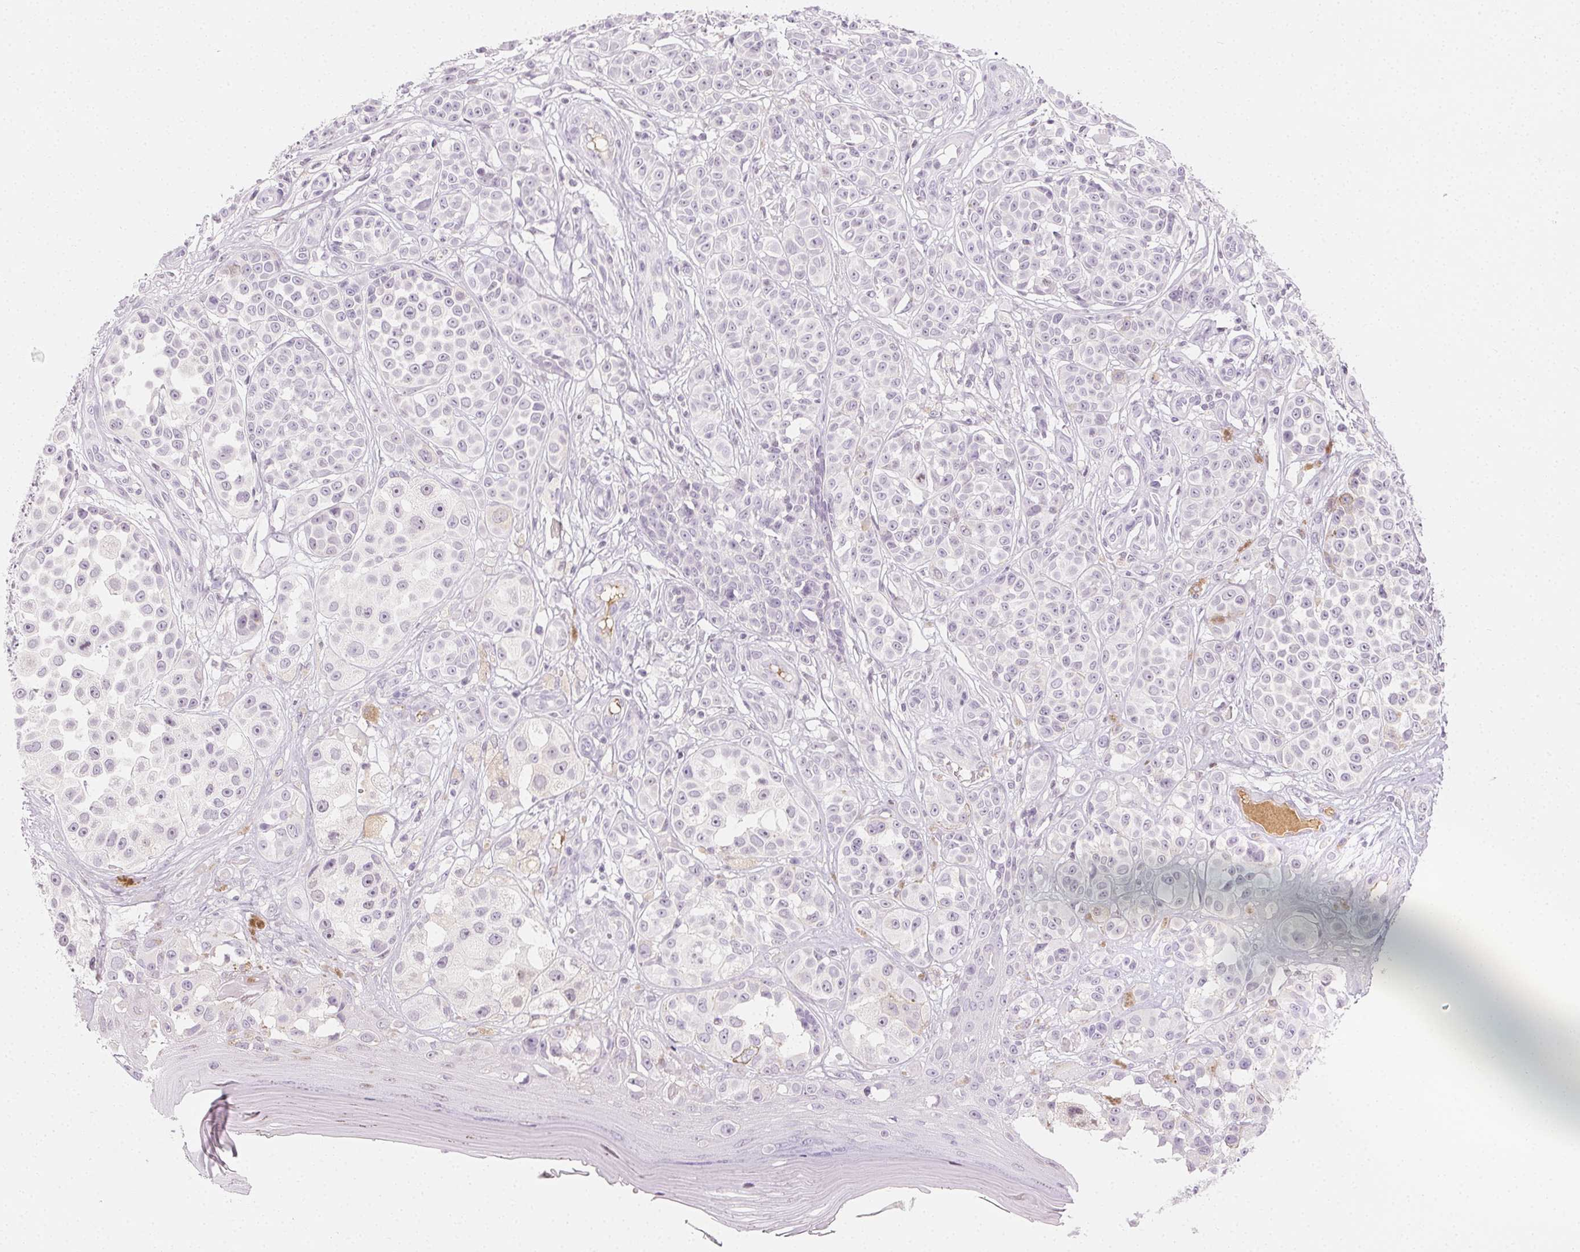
{"staining": {"intensity": "negative", "quantity": "none", "location": "none"}, "tissue": "melanoma", "cell_type": "Tumor cells", "image_type": "cancer", "snomed": [{"axis": "morphology", "description": "Malignant melanoma, NOS"}, {"axis": "topography", "description": "Skin"}], "caption": "DAB (3,3'-diaminobenzidine) immunohistochemical staining of malignant melanoma shows no significant staining in tumor cells.", "gene": "AFM", "patient": {"sex": "female", "age": 90}}